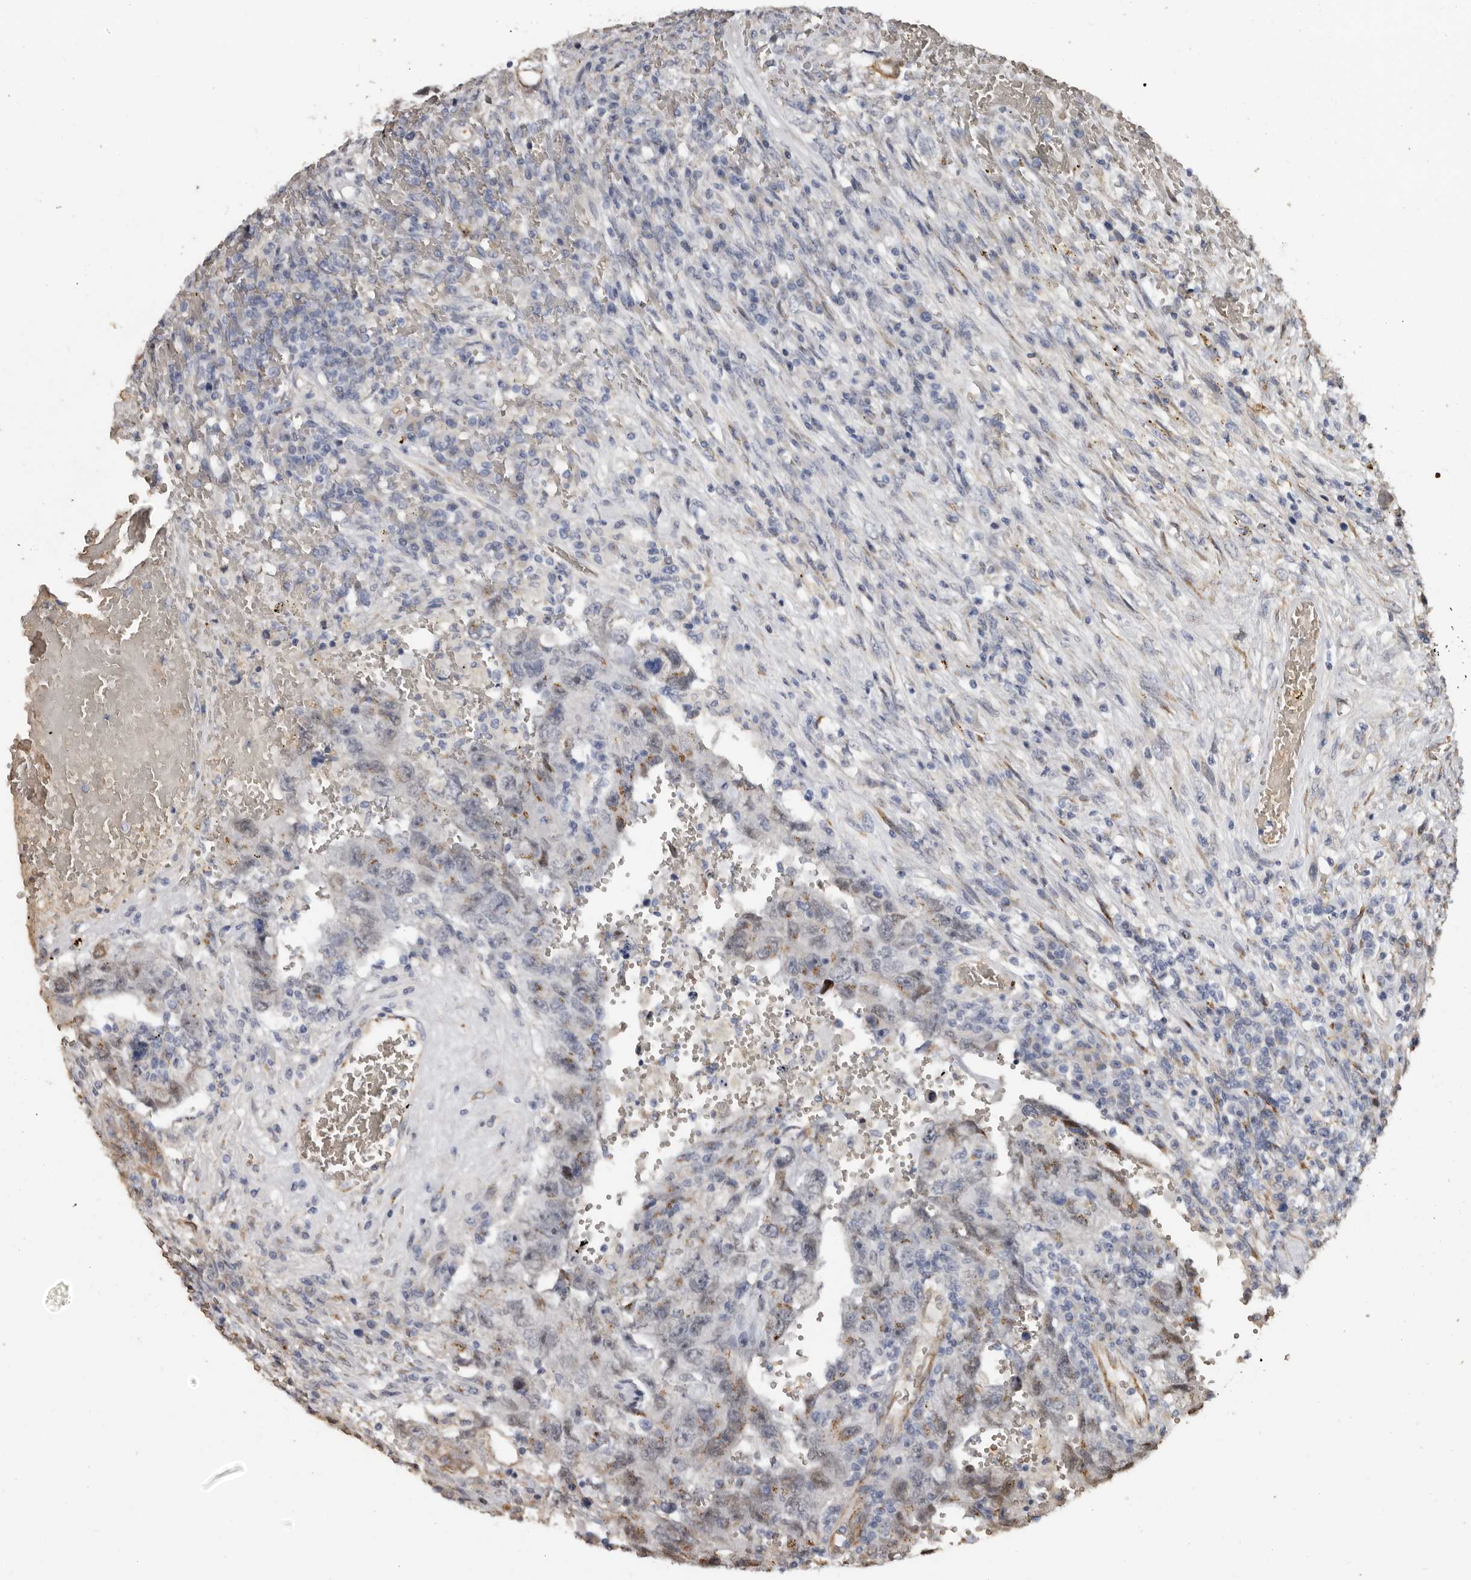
{"staining": {"intensity": "weak", "quantity": "25%-75%", "location": "cytoplasmic/membranous,nuclear"}, "tissue": "testis cancer", "cell_type": "Tumor cells", "image_type": "cancer", "snomed": [{"axis": "morphology", "description": "Carcinoma, Embryonal, NOS"}, {"axis": "topography", "description": "Testis"}], "caption": "Immunohistochemical staining of testis embryonal carcinoma reveals low levels of weak cytoplasmic/membranous and nuclear protein expression in about 25%-75% of tumor cells.", "gene": "ENTREP1", "patient": {"sex": "male", "age": 26}}